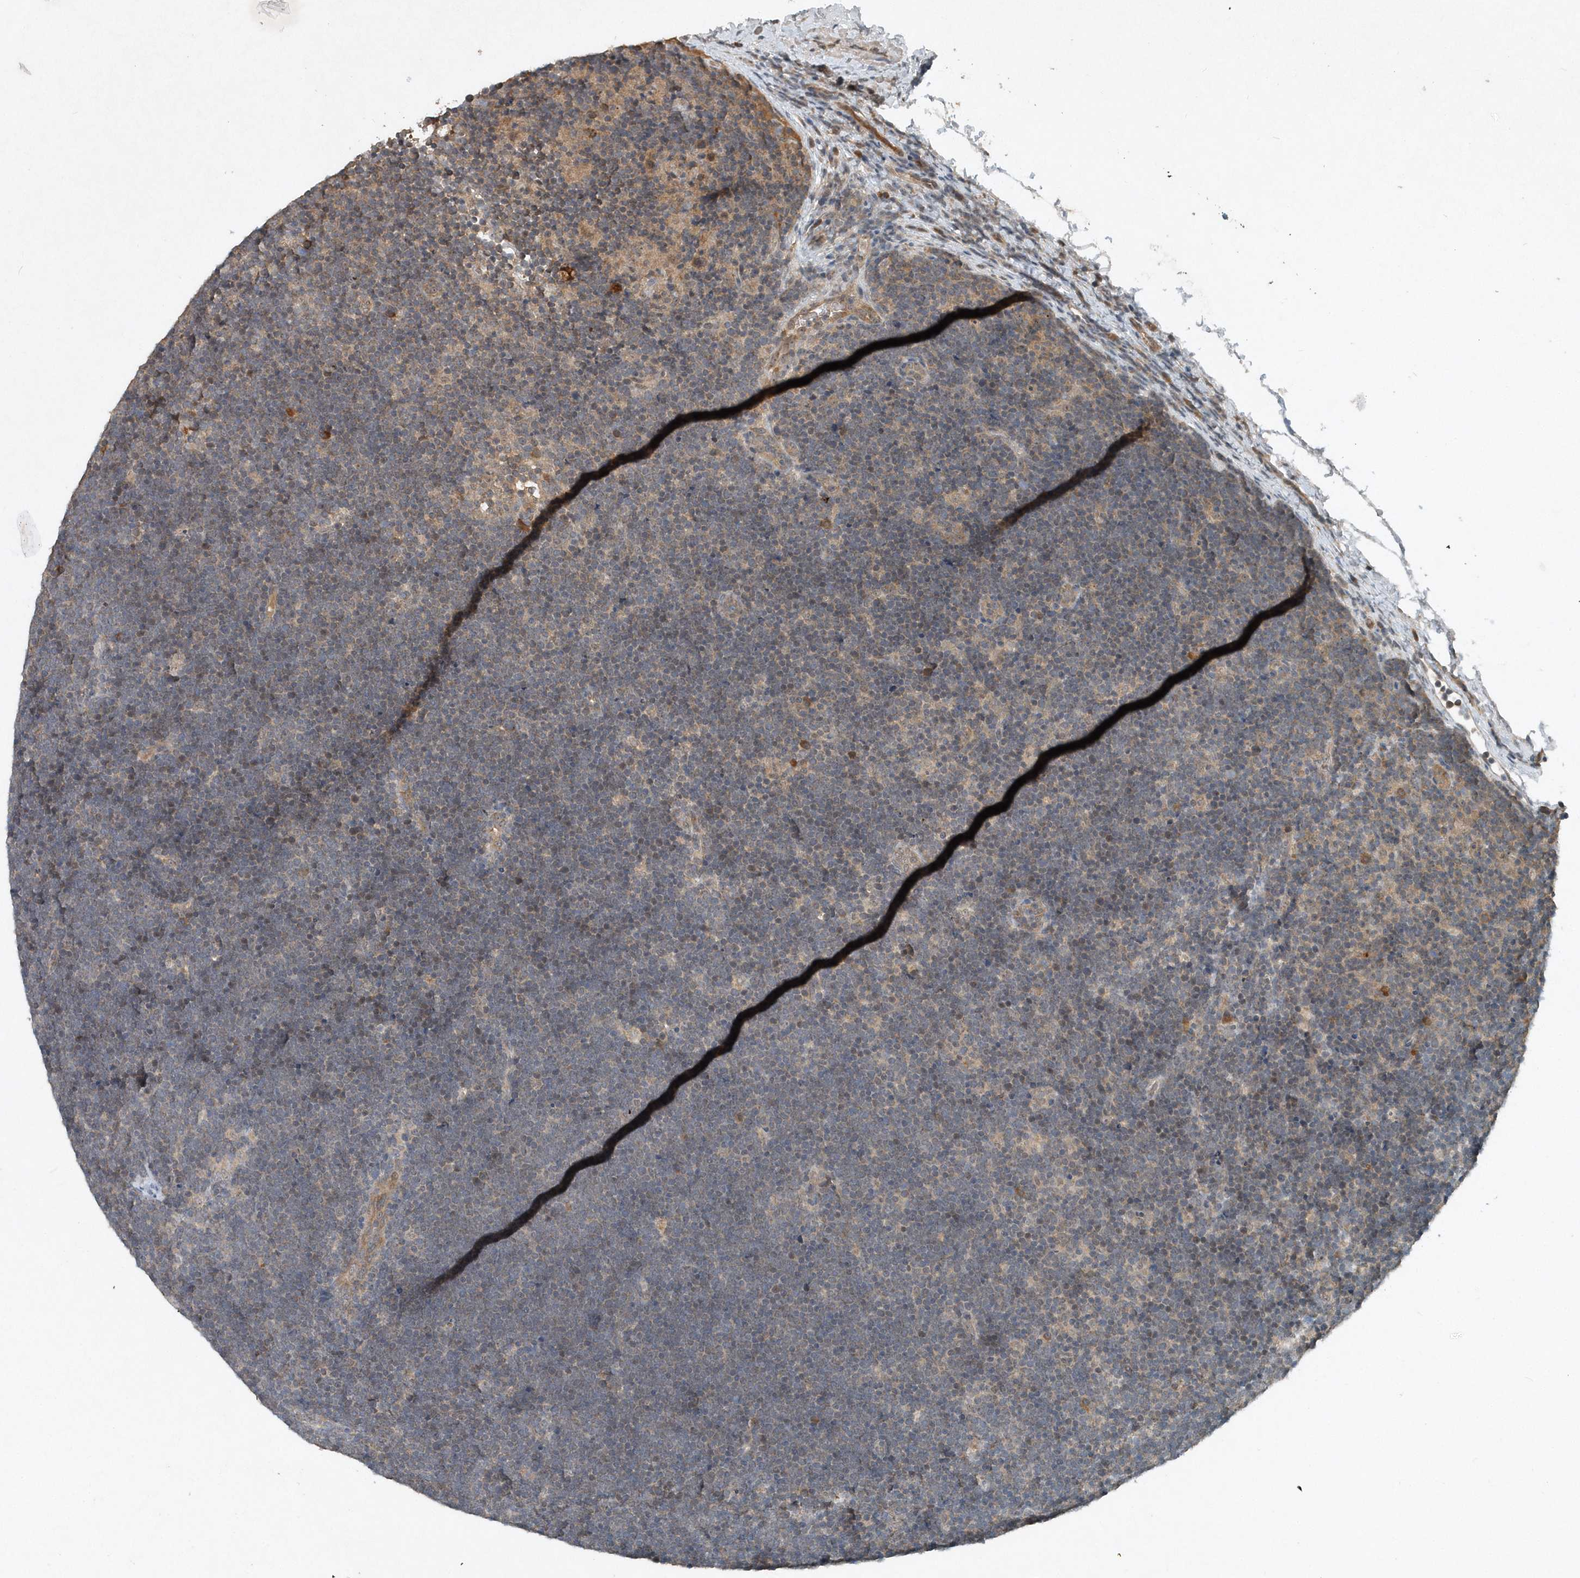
{"staining": {"intensity": "negative", "quantity": "none", "location": "none"}, "tissue": "lymphoma", "cell_type": "Tumor cells", "image_type": "cancer", "snomed": [{"axis": "morphology", "description": "Malignant lymphoma, non-Hodgkin's type, High grade"}, {"axis": "topography", "description": "Lymph node"}], "caption": "Immunohistochemistry micrograph of neoplastic tissue: human high-grade malignant lymphoma, non-Hodgkin's type stained with DAB displays no significant protein staining in tumor cells.", "gene": "SCFD2", "patient": {"sex": "male", "age": 13}}